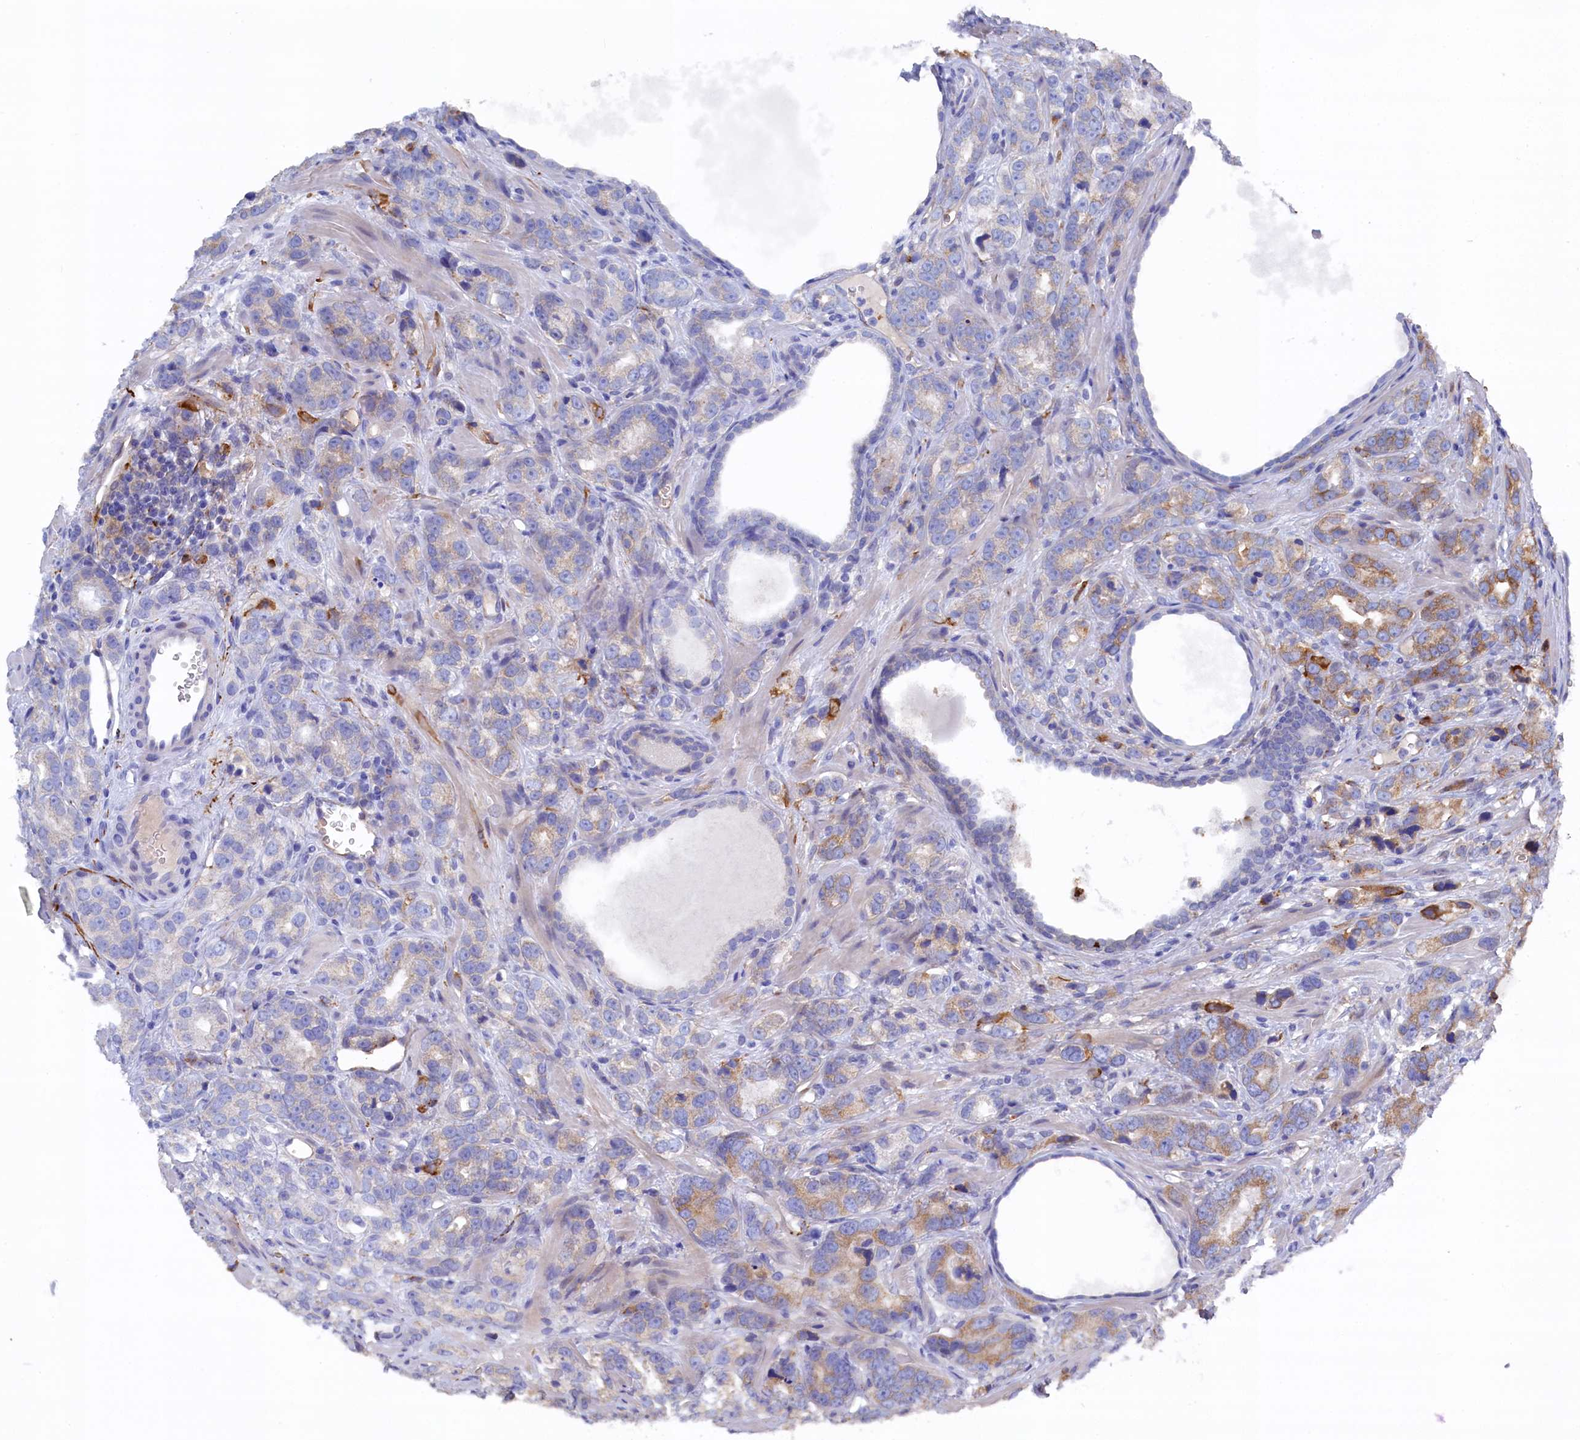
{"staining": {"intensity": "moderate", "quantity": "<25%", "location": "cytoplasmic/membranous"}, "tissue": "prostate cancer", "cell_type": "Tumor cells", "image_type": "cancer", "snomed": [{"axis": "morphology", "description": "Adenocarcinoma, High grade"}, {"axis": "topography", "description": "Prostate"}], "caption": "Immunohistochemistry (IHC) (DAB) staining of human prostate cancer reveals moderate cytoplasmic/membranous protein positivity in about <25% of tumor cells. Immunohistochemistry (IHC) stains the protein of interest in brown and the nuclei are stained blue.", "gene": "C12orf73", "patient": {"sex": "male", "age": 62}}